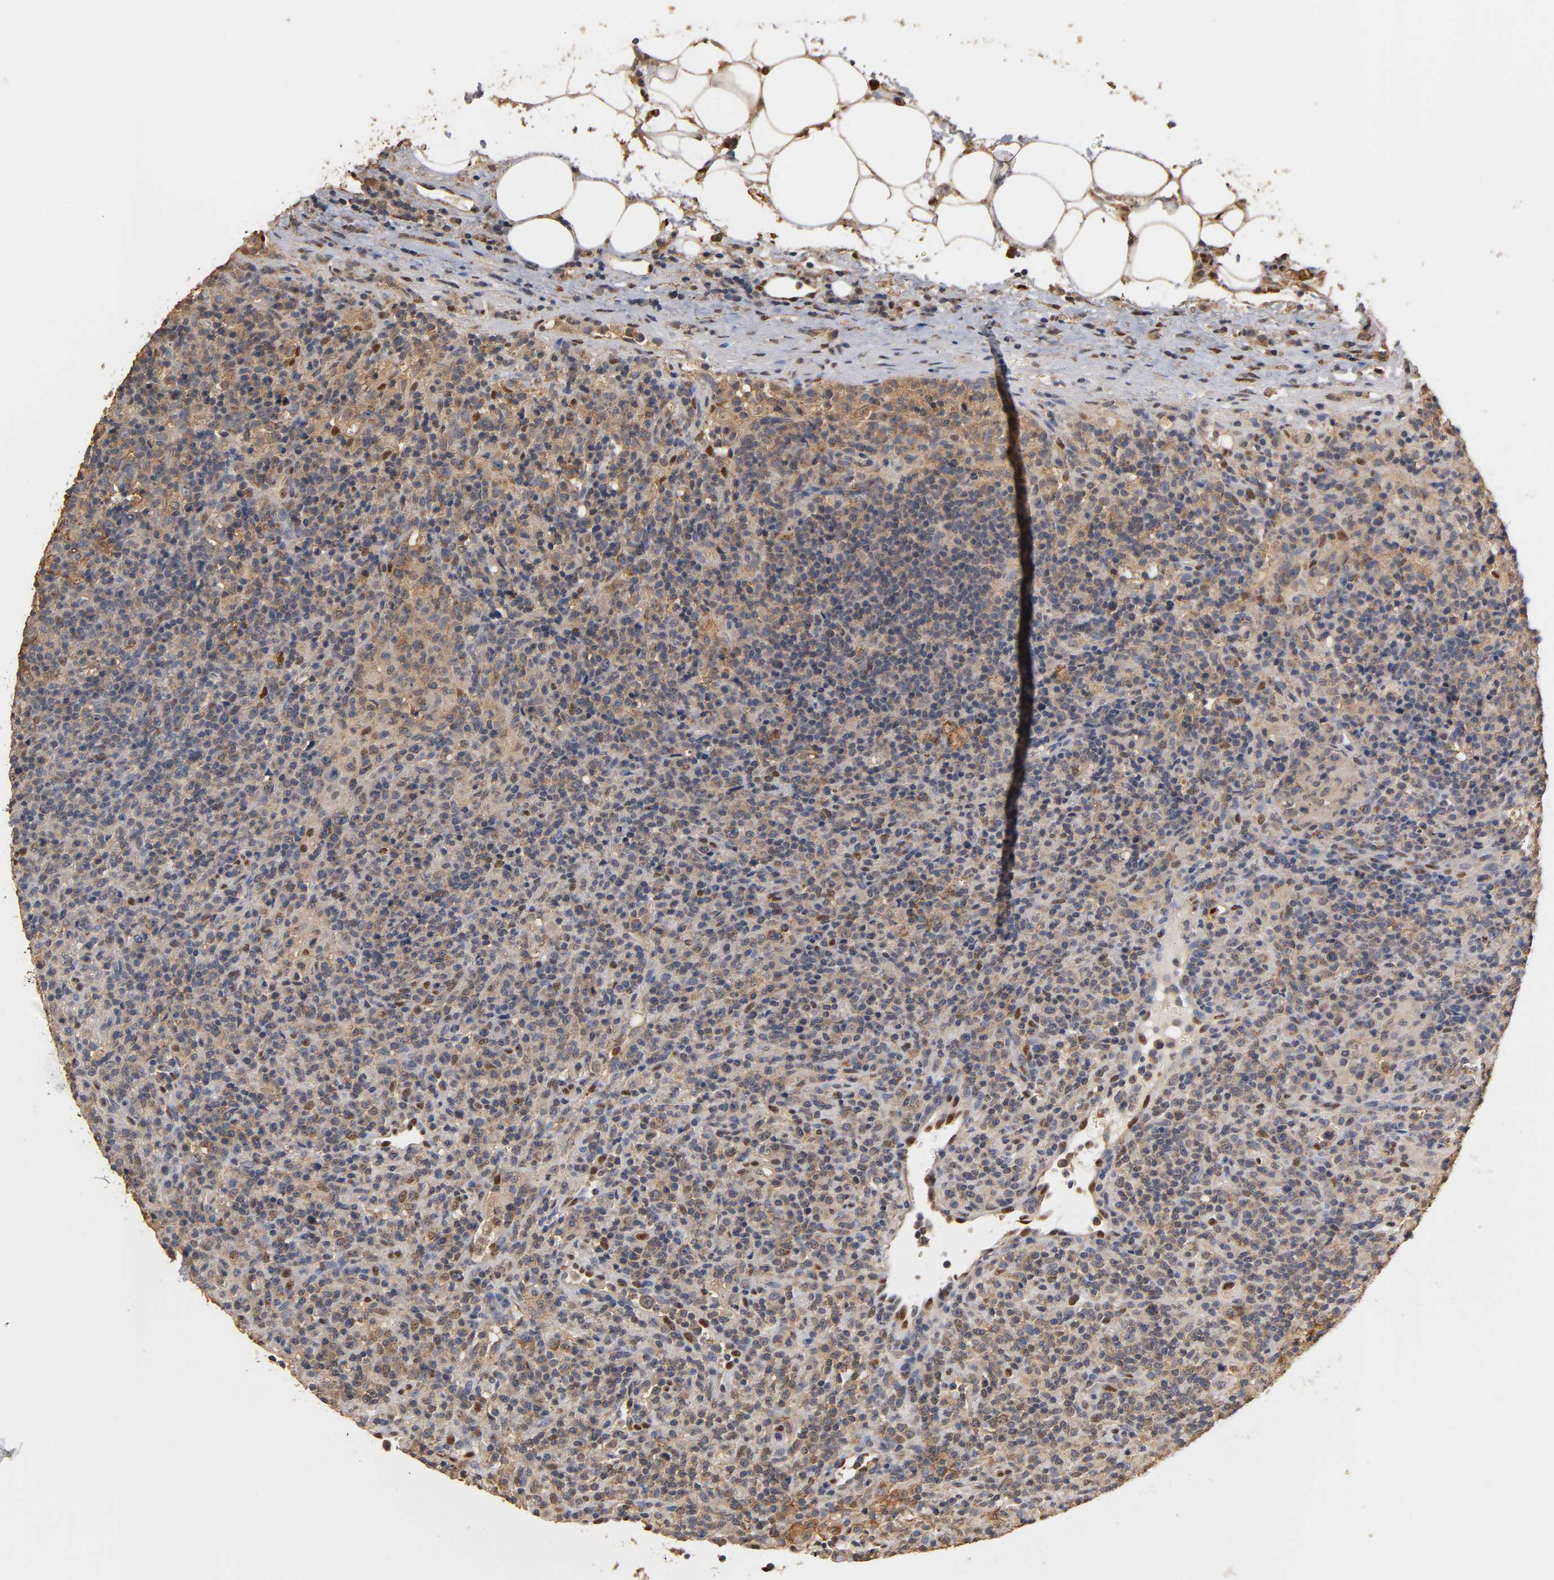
{"staining": {"intensity": "moderate", "quantity": "25%-75%", "location": "cytoplasmic/membranous"}, "tissue": "lymphoma", "cell_type": "Tumor cells", "image_type": "cancer", "snomed": [{"axis": "morphology", "description": "Hodgkin's disease, NOS"}, {"axis": "topography", "description": "Lymph node"}], "caption": "Immunohistochemical staining of human lymphoma demonstrates medium levels of moderate cytoplasmic/membranous protein expression in about 25%-75% of tumor cells. The staining was performed using DAB, with brown indicating positive protein expression. Nuclei are stained blue with hematoxylin.", "gene": "PKN1", "patient": {"sex": "male", "age": 65}}